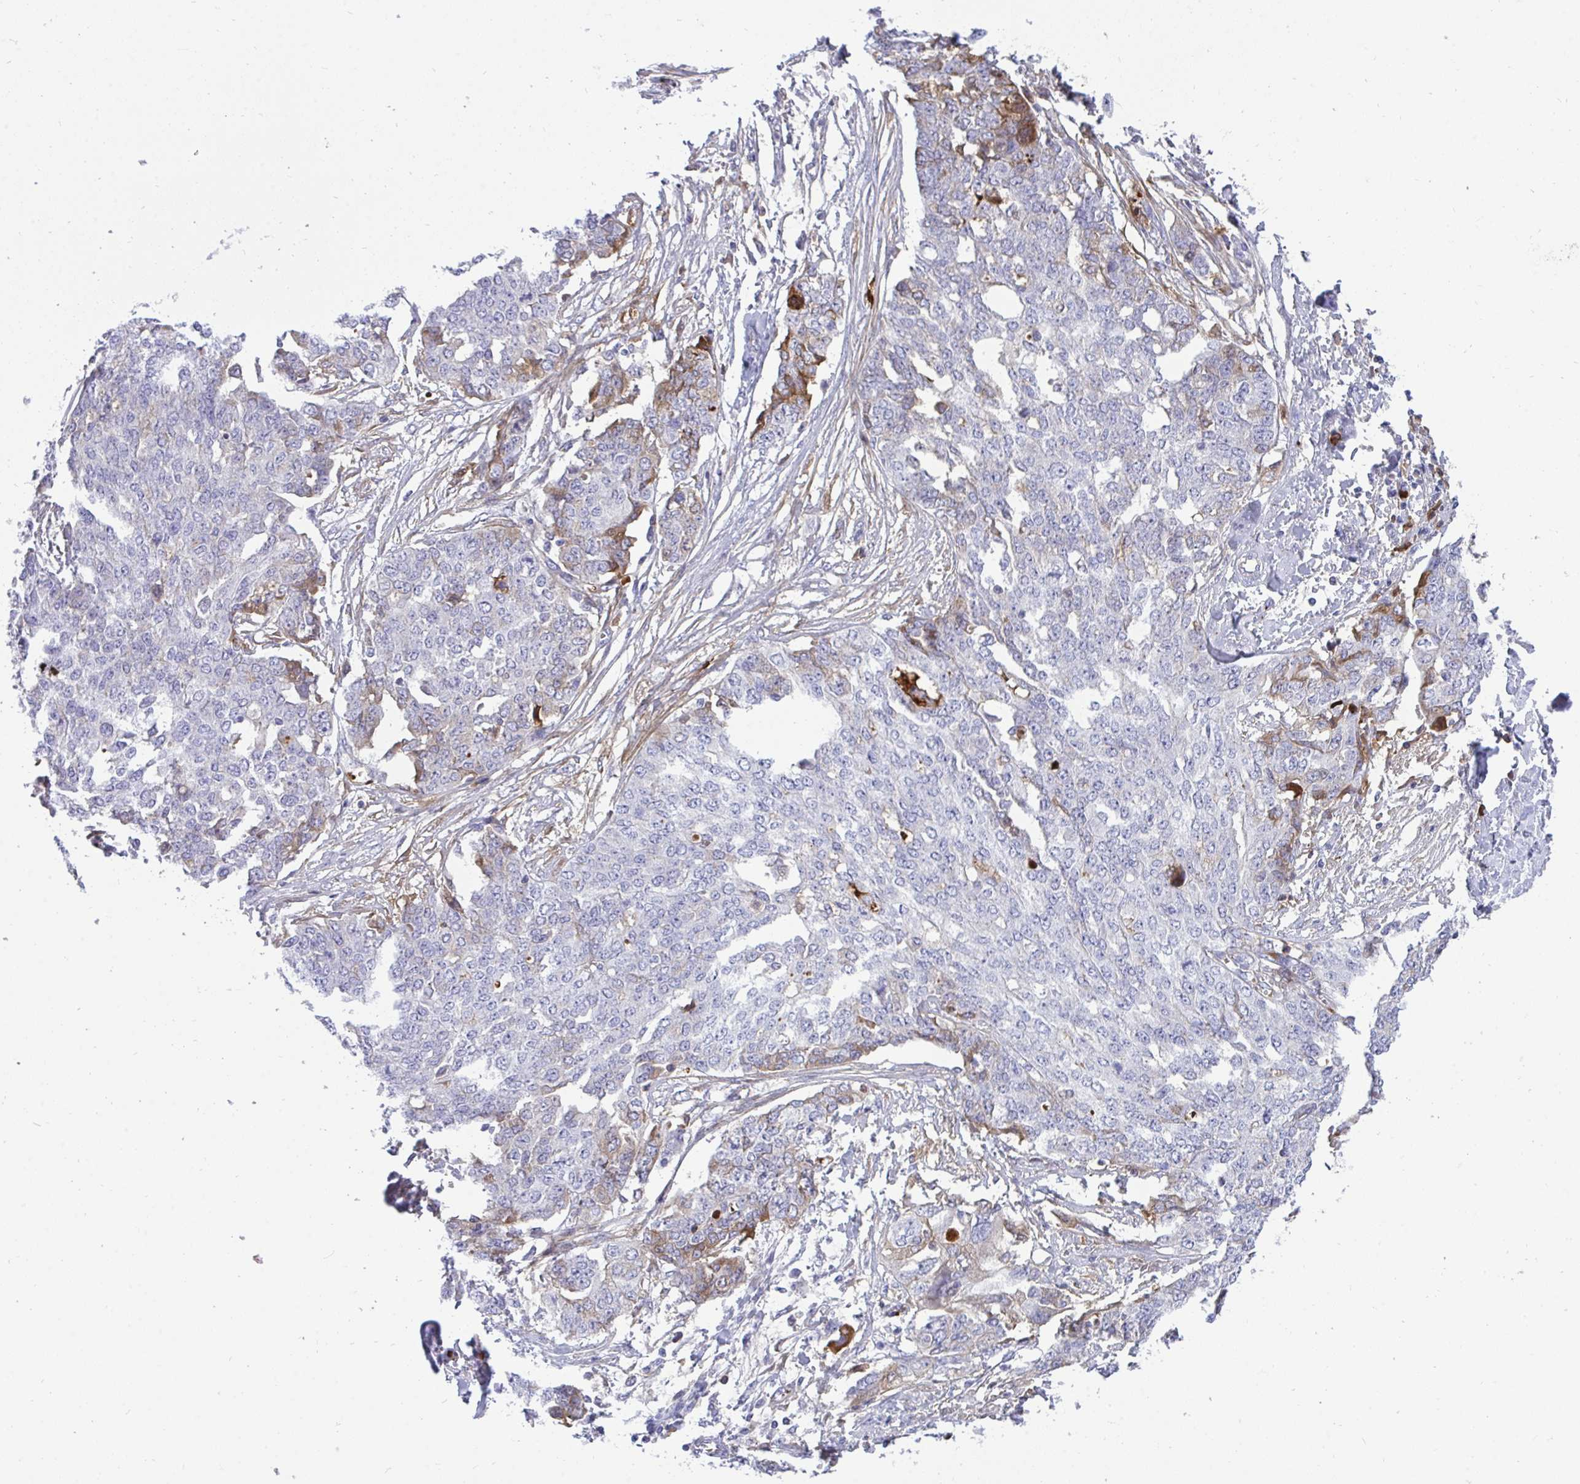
{"staining": {"intensity": "moderate", "quantity": "<25%", "location": "cytoplasmic/membranous"}, "tissue": "ovarian cancer", "cell_type": "Tumor cells", "image_type": "cancer", "snomed": [{"axis": "morphology", "description": "Cystadenocarcinoma, serous, NOS"}, {"axis": "topography", "description": "Soft tissue"}, {"axis": "topography", "description": "Ovary"}], "caption": "Ovarian cancer stained with a brown dye reveals moderate cytoplasmic/membranous positive expression in about <25% of tumor cells.", "gene": "F2", "patient": {"sex": "female", "age": 57}}